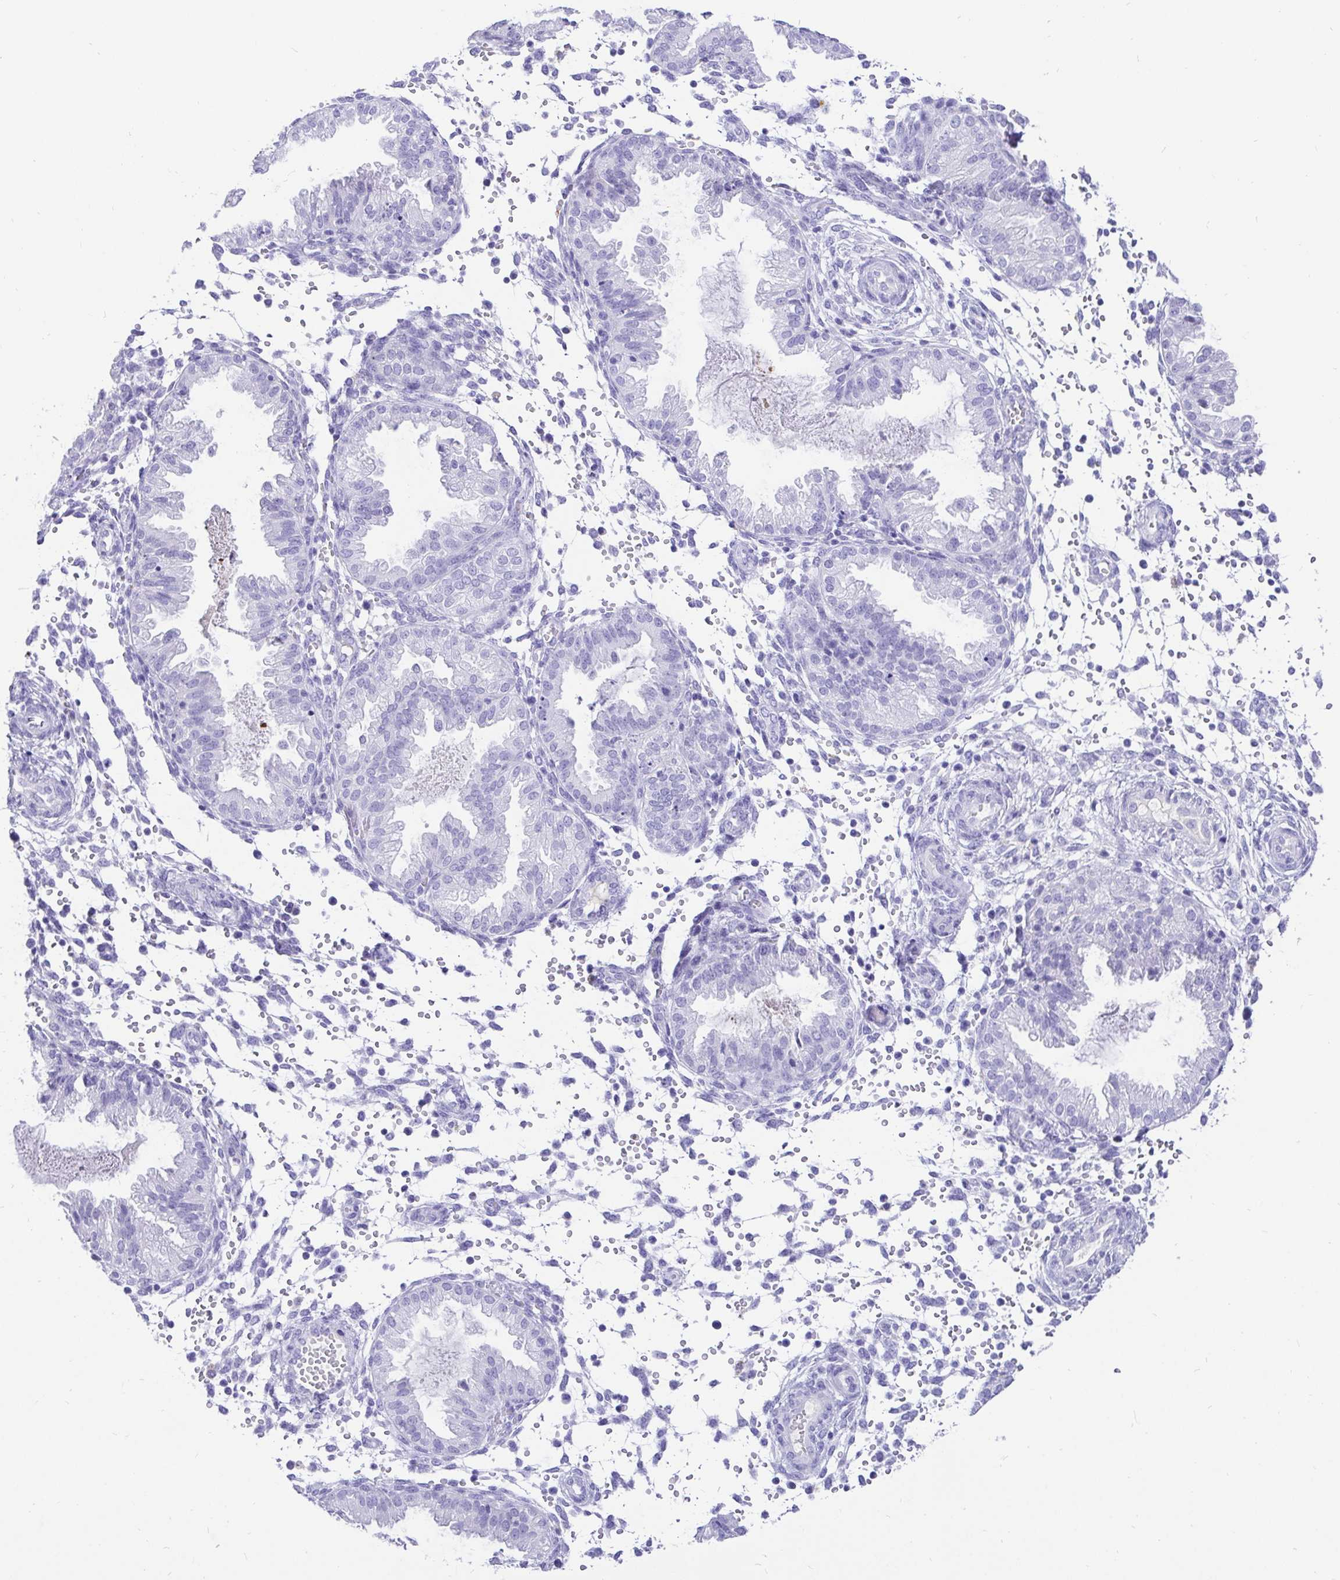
{"staining": {"intensity": "negative", "quantity": "none", "location": "none"}, "tissue": "endometrium", "cell_type": "Cells in endometrial stroma", "image_type": "normal", "snomed": [{"axis": "morphology", "description": "Normal tissue, NOS"}, {"axis": "topography", "description": "Endometrium"}], "caption": "Immunohistochemistry of benign endometrium displays no expression in cells in endometrial stroma. The staining was performed using DAB (3,3'-diaminobenzidine) to visualize the protein expression in brown, while the nuclei were stained in blue with hematoxylin (Magnification: 20x).", "gene": "KRT13", "patient": {"sex": "female", "age": 33}}